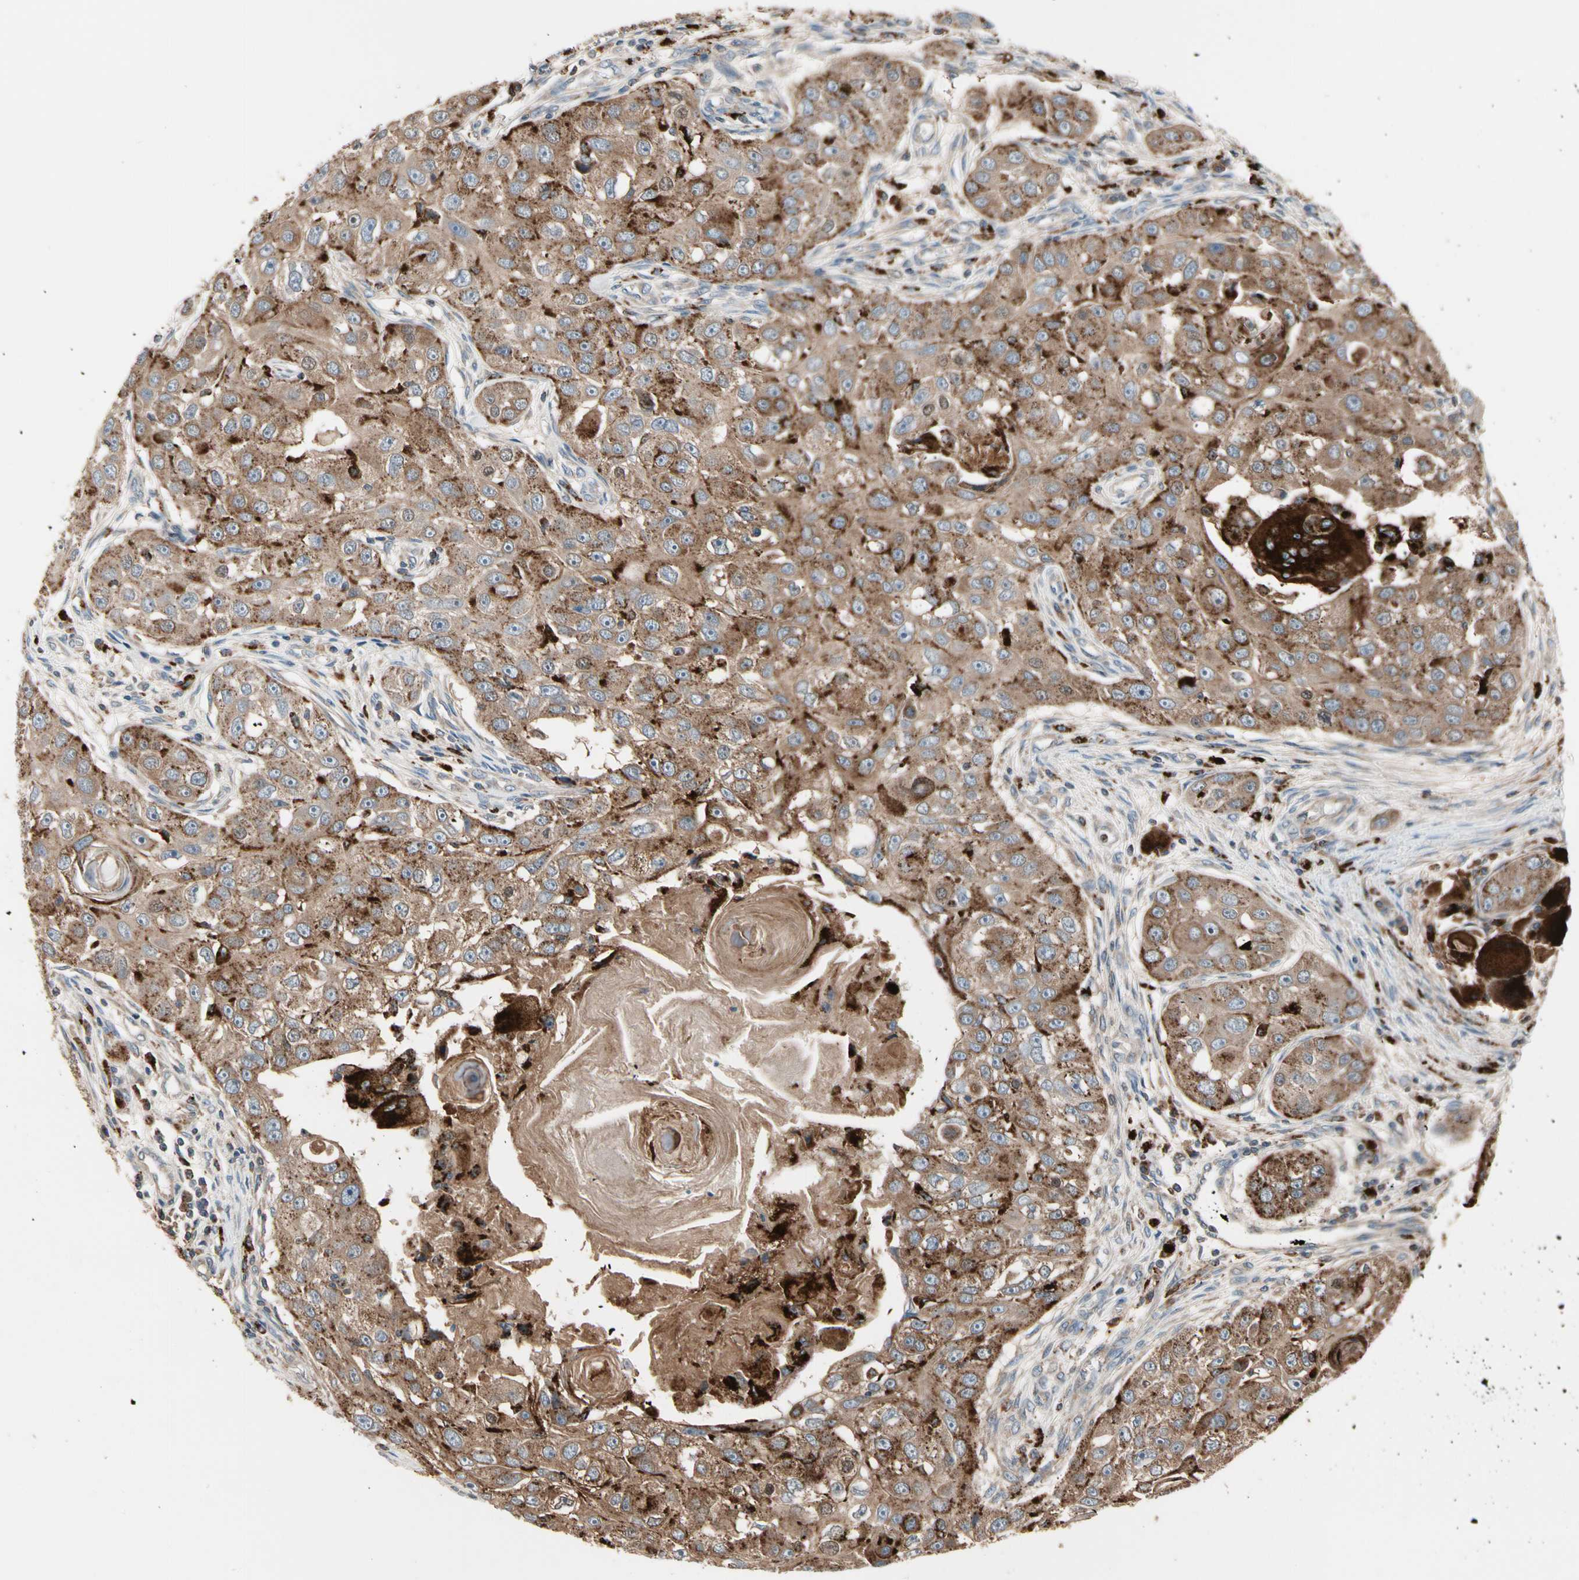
{"staining": {"intensity": "moderate", "quantity": ">75%", "location": "cytoplasmic/membranous"}, "tissue": "head and neck cancer", "cell_type": "Tumor cells", "image_type": "cancer", "snomed": [{"axis": "morphology", "description": "Normal tissue, NOS"}, {"axis": "morphology", "description": "Squamous cell carcinoma, NOS"}, {"axis": "topography", "description": "Skeletal muscle"}, {"axis": "topography", "description": "Head-Neck"}], "caption": "Head and neck cancer was stained to show a protein in brown. There is medium levels of moderate cytoplasmic/membranous positivity in about >75% of tumor cells.", "gene": "GM2A", "patient": {"sex": "male", "age": 51}}